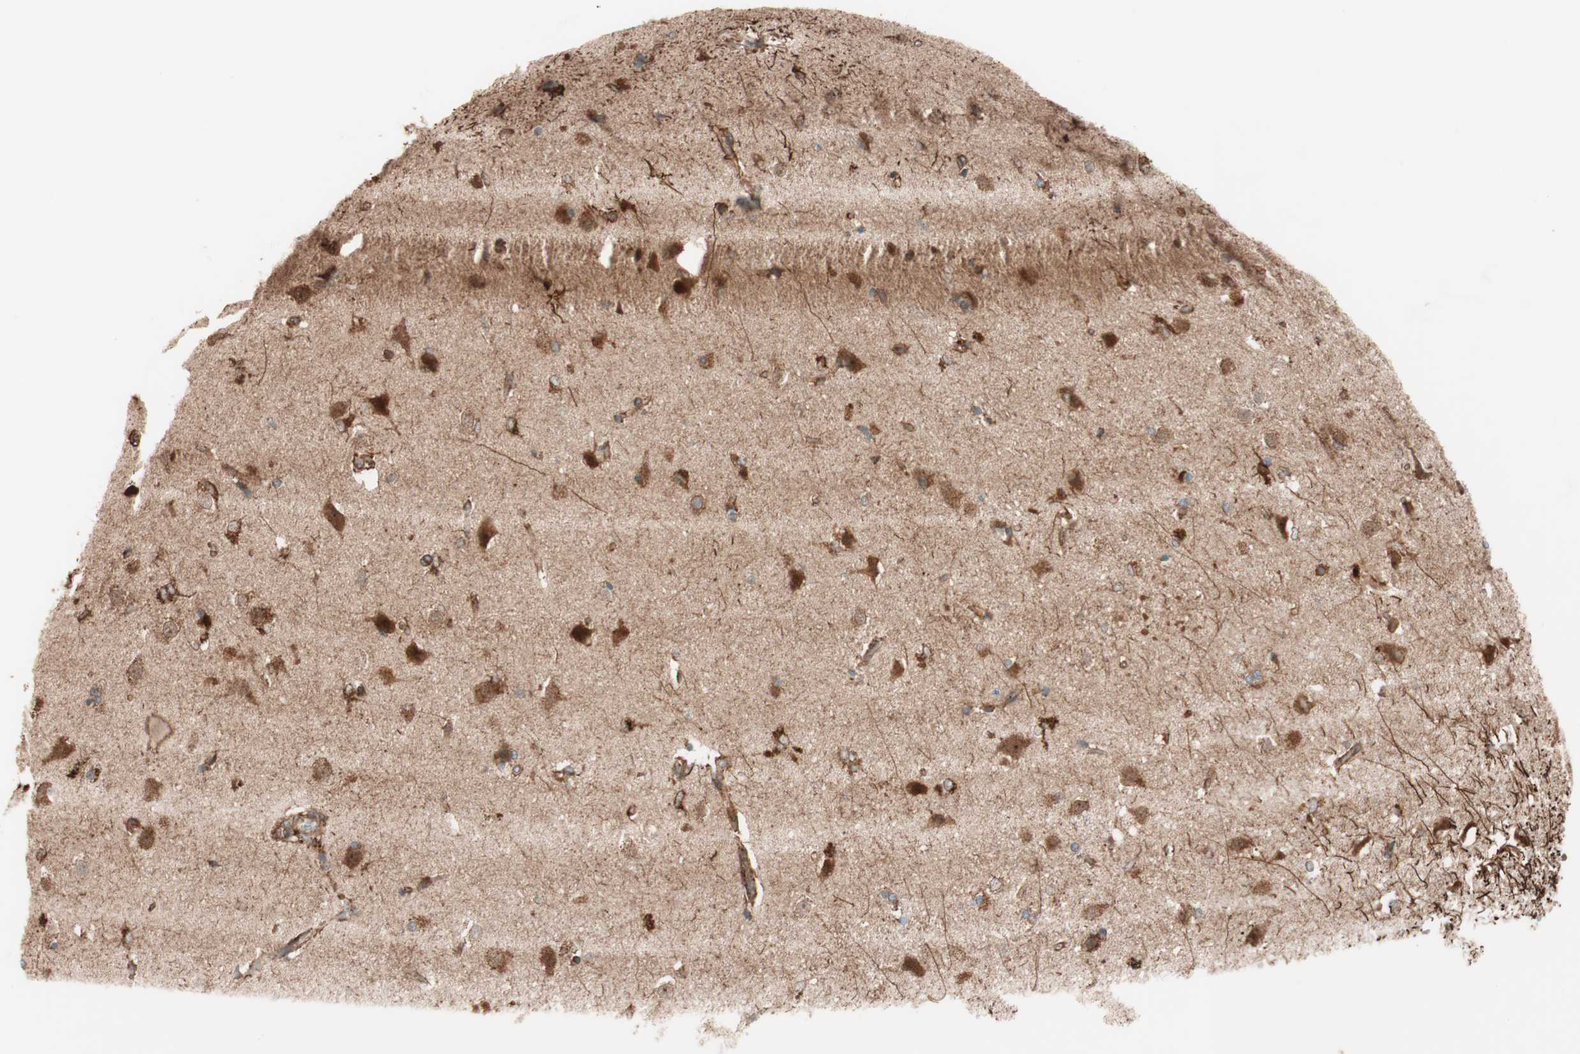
{"staining": {"intensity": "moderate", "quantity": "25%-75%", "location": "cytoplasmic/membranous"}, "tissue": "caudate", "cell_type": "Glial cells", "image_type": "normal", "snomed": [{"axis": "morphology", "description": "Normal tissue, NOS"}, {"axis": "topography", "description": "Lateral ventricle wall"}], "caption": "Immunohistochemical staining of unremarkable human caudate displays moderate cytoplasmic/membranous protein expression in approximately 25%-75% of glial cells. Immunohistochemistry stains the protein in brown and the nuclei are stained blue.", "gene": "VEGFA", "patient": {"sex": "female", "age": 19}}